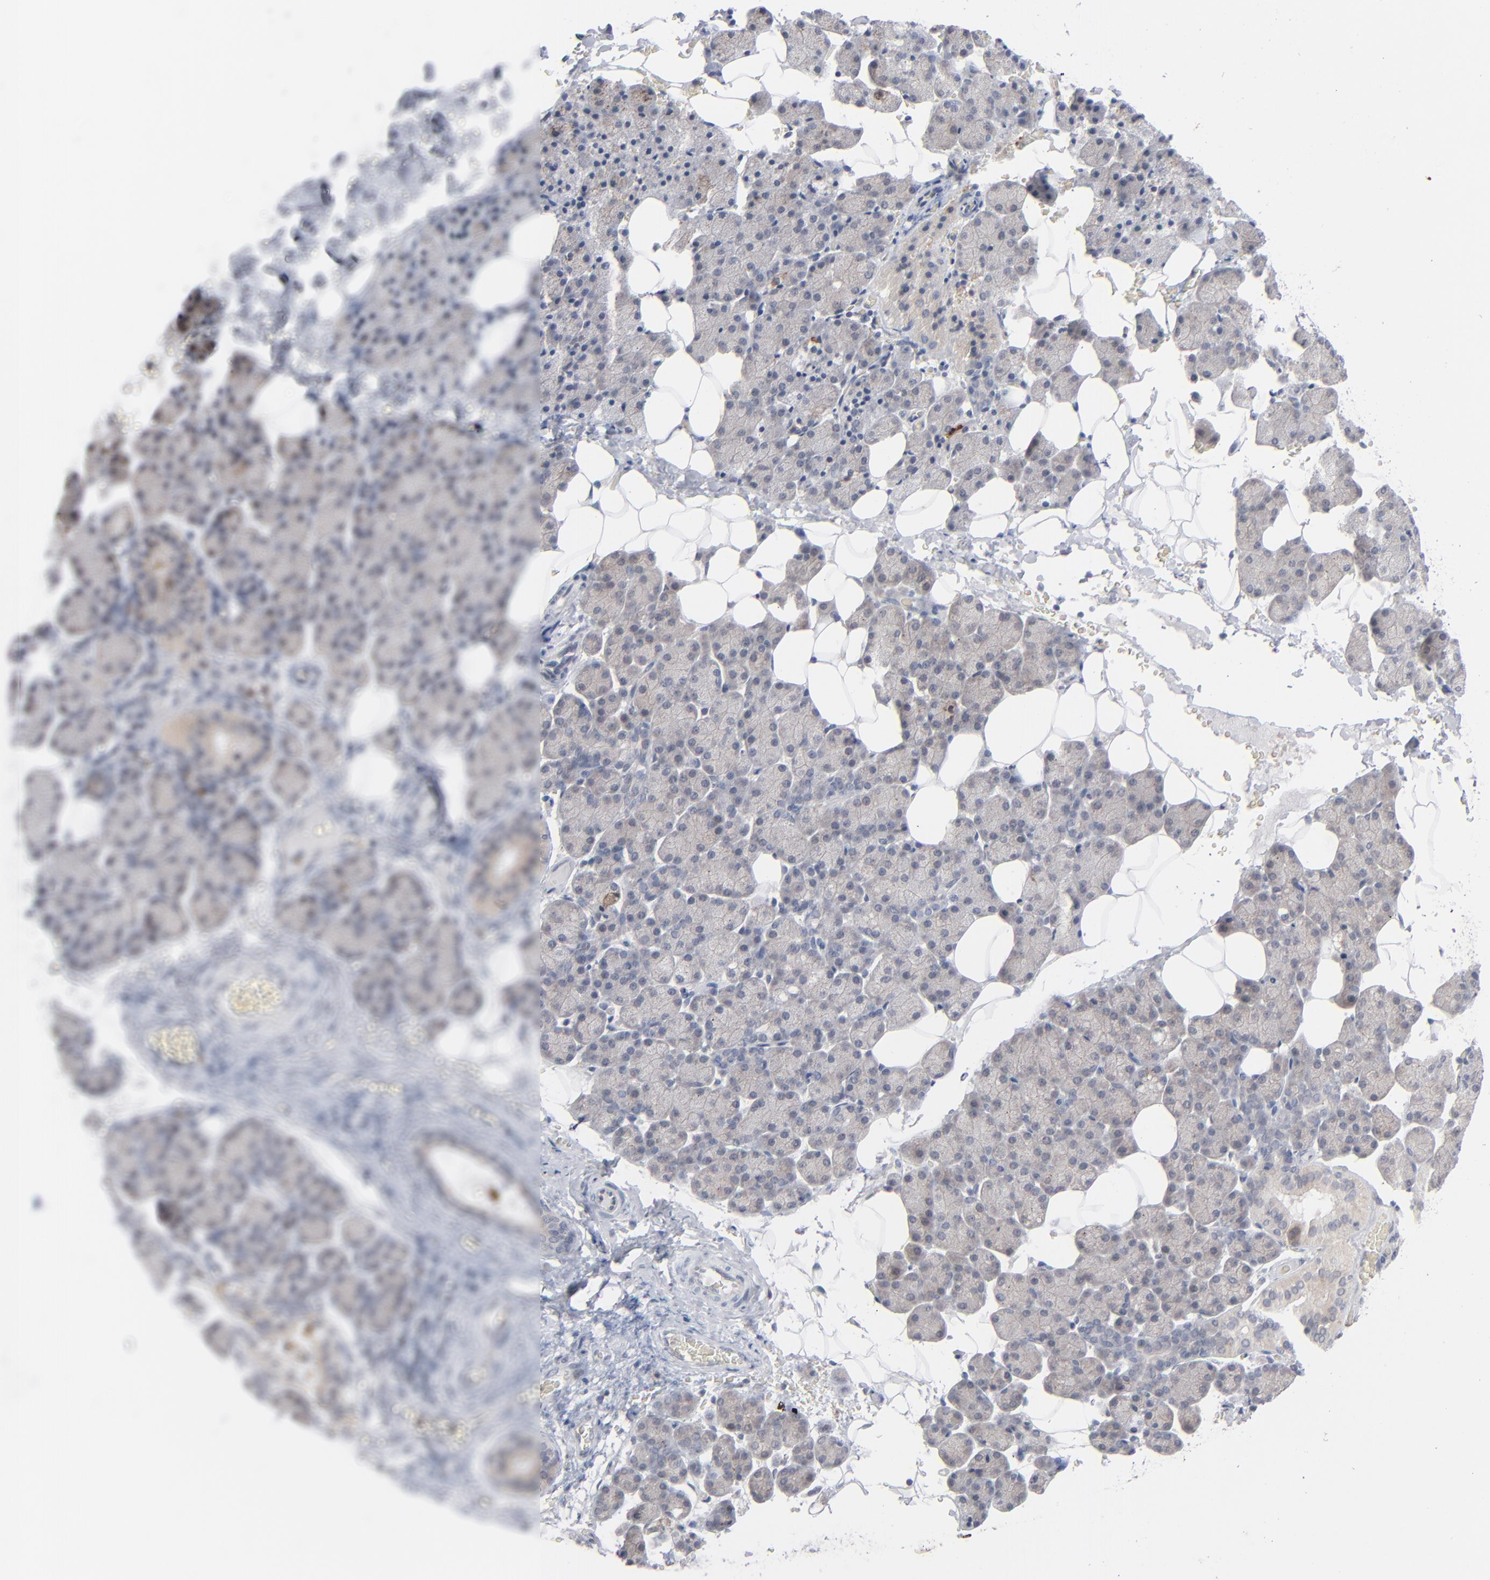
{"staining": {"intensity": "weak", "quantity": ">75%", "location": "cytoplasmic/membranous"}, "tissue": "salivary gland", "cell_type": "Glandular cells", "image_type": "normal", "snomed": [{"axis": "morphology", "description": "Normal tissue, NOS"}, {"axis": "topography", "description": "Lymph node"}, {"axis": "topography", "description": "Salivary gland"}], "caption": "Immunohistochemistry (IHC) histopathology image of benign salivary gland: human salivary gland stained using IHC shows low levels of weak protein expression localized specifically in the cytoplasmic/membranous of glandular cells, appearing as a cytoplasmic/membranous brown color.", "gene": "POF1B", "patient": {"sex": "male", "age": 8}}